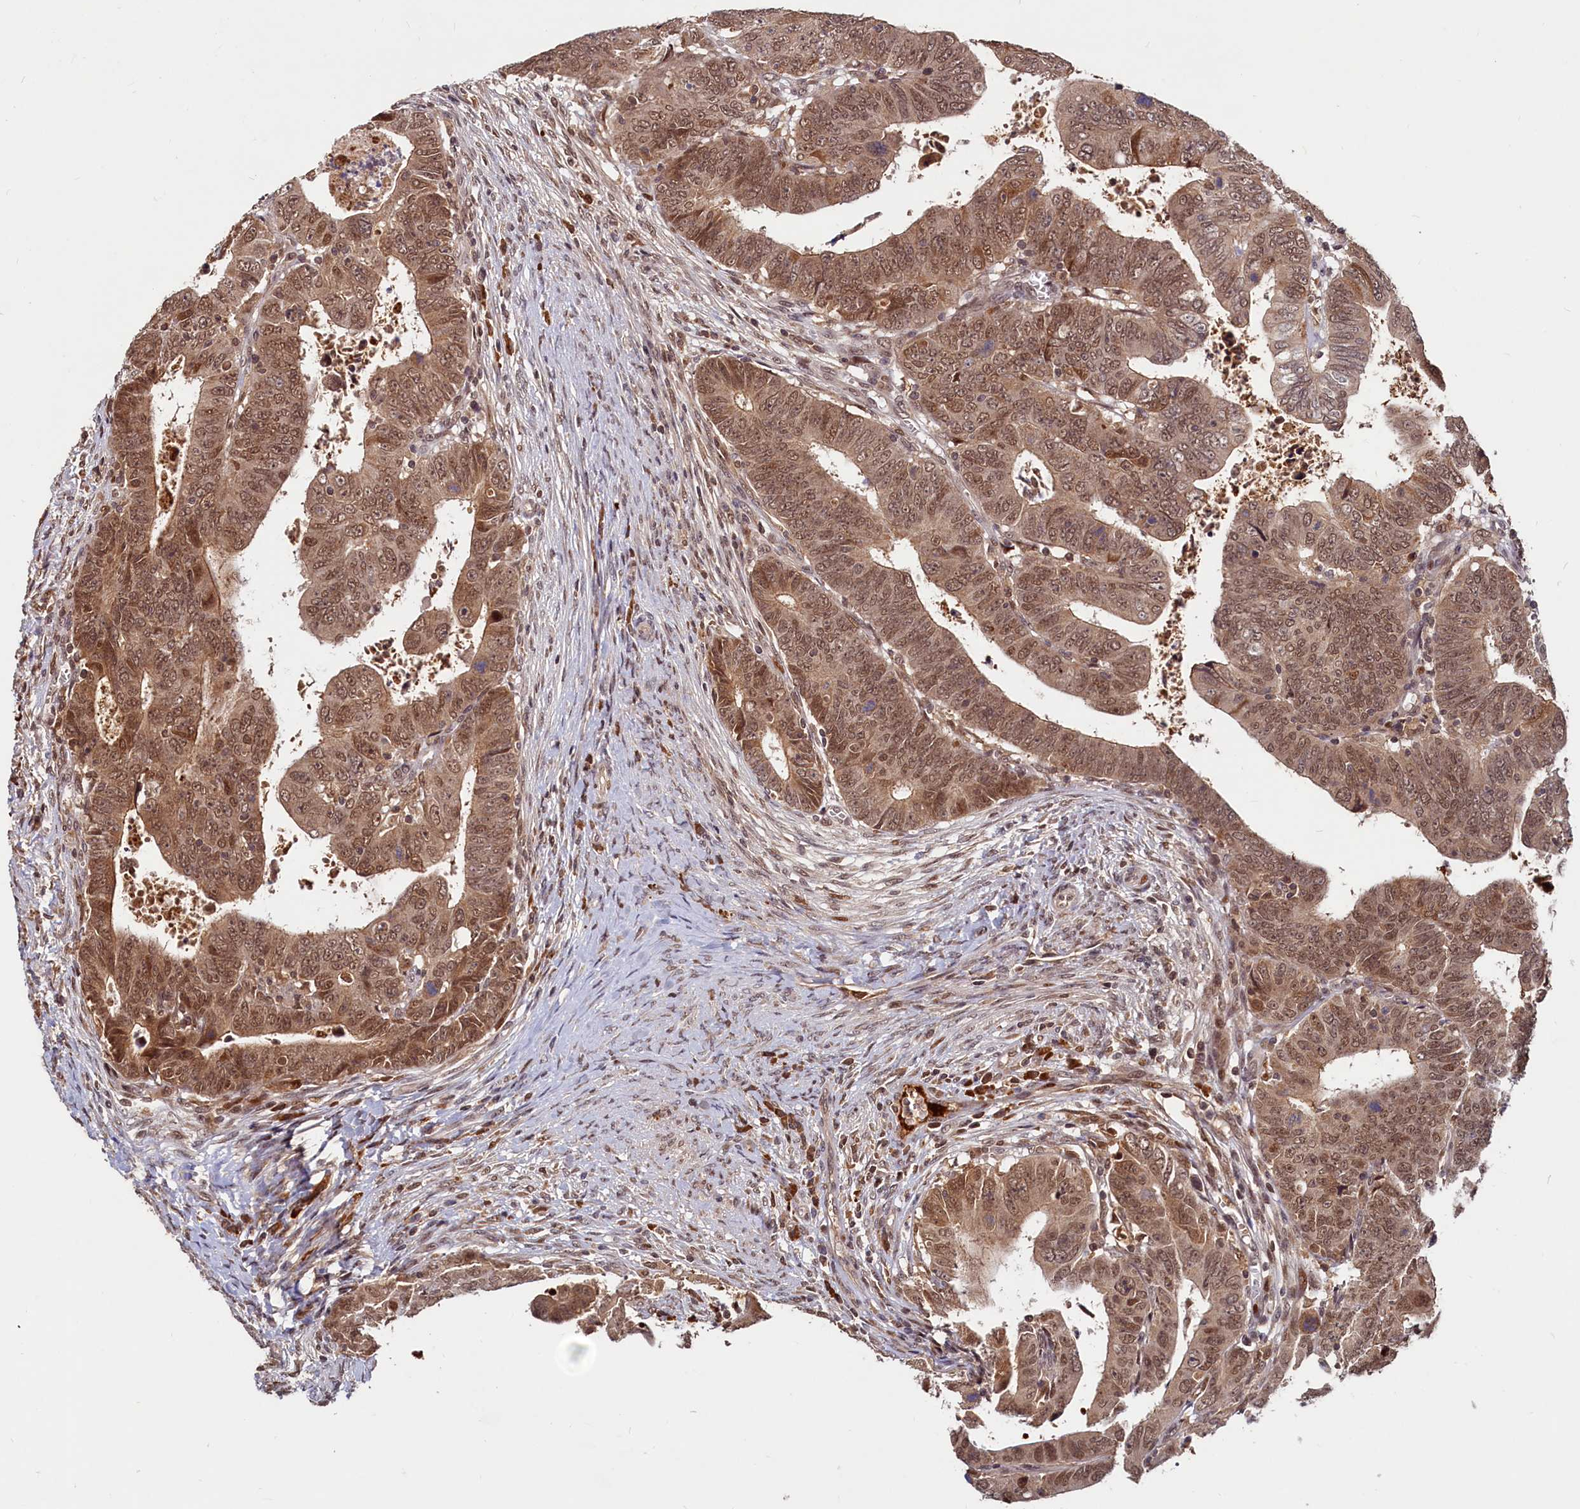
{"staining": {"intensity": "moderate", "quantity": ">75%", "location": "cytoplasmic/membranous,nuclear"}, "tissue": "colorectal cancer", "cell_type": "Tumor cells", "image_type": "cancer", "snomed": [{"axis": "morphology", "description": "Normal tissue, NOS"}, {"axis": "morphology", "description": "Adenocarcinoma, NOS"}, {"axis": "topography", "description": "Rectum"}], "caption": "Immunohistochemistry (IHC) of human adenocarcinoma (colorectal) exhibits medium levels of moderate cytoplasmic/membranous and nuclear expression in about >75% of tumor cells.", "gene": "TRAPPC4", "patient": {"sex": "female", "age": 65}}